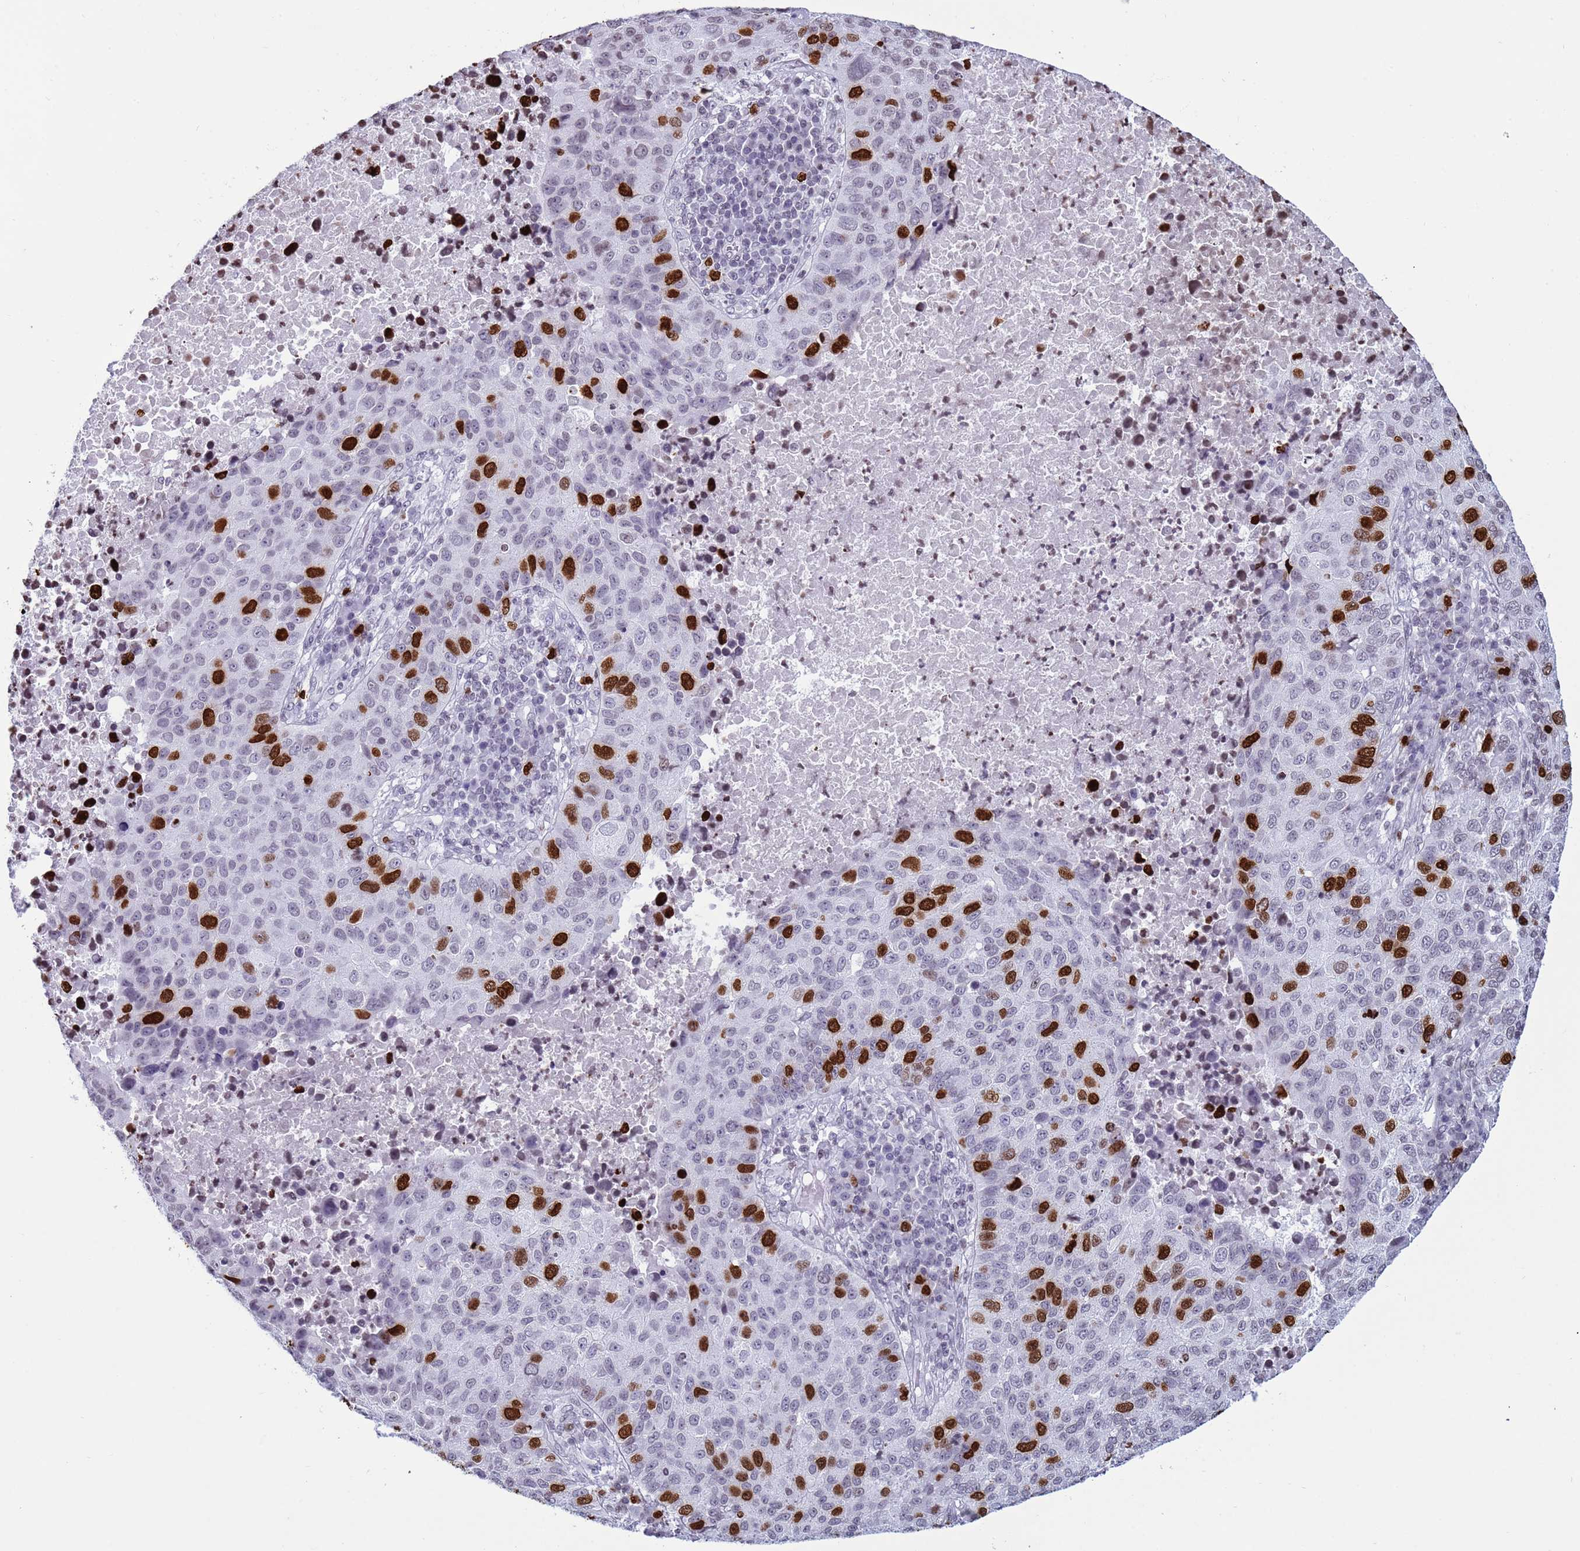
{"staining": {"intensity": "strong", "quantity": "25%-75%", "location": "nuclear"}, "tissue": "lung cancer", "cell_type": "Tumor cells", "image_type": "cancer", "snomed": [{"axis": "morphology", "description": "Squamous cell carcinoma, NOS"}, {"axis": "topography", "description": "Lung"}], "caption": "Immunohistochemical staining of human lung cancer shows high levels of strong nuclear expression in about 25%-75% of tumor cells.", "gene": "H4C8", "patient": {"sex": "male", "age": 73}}